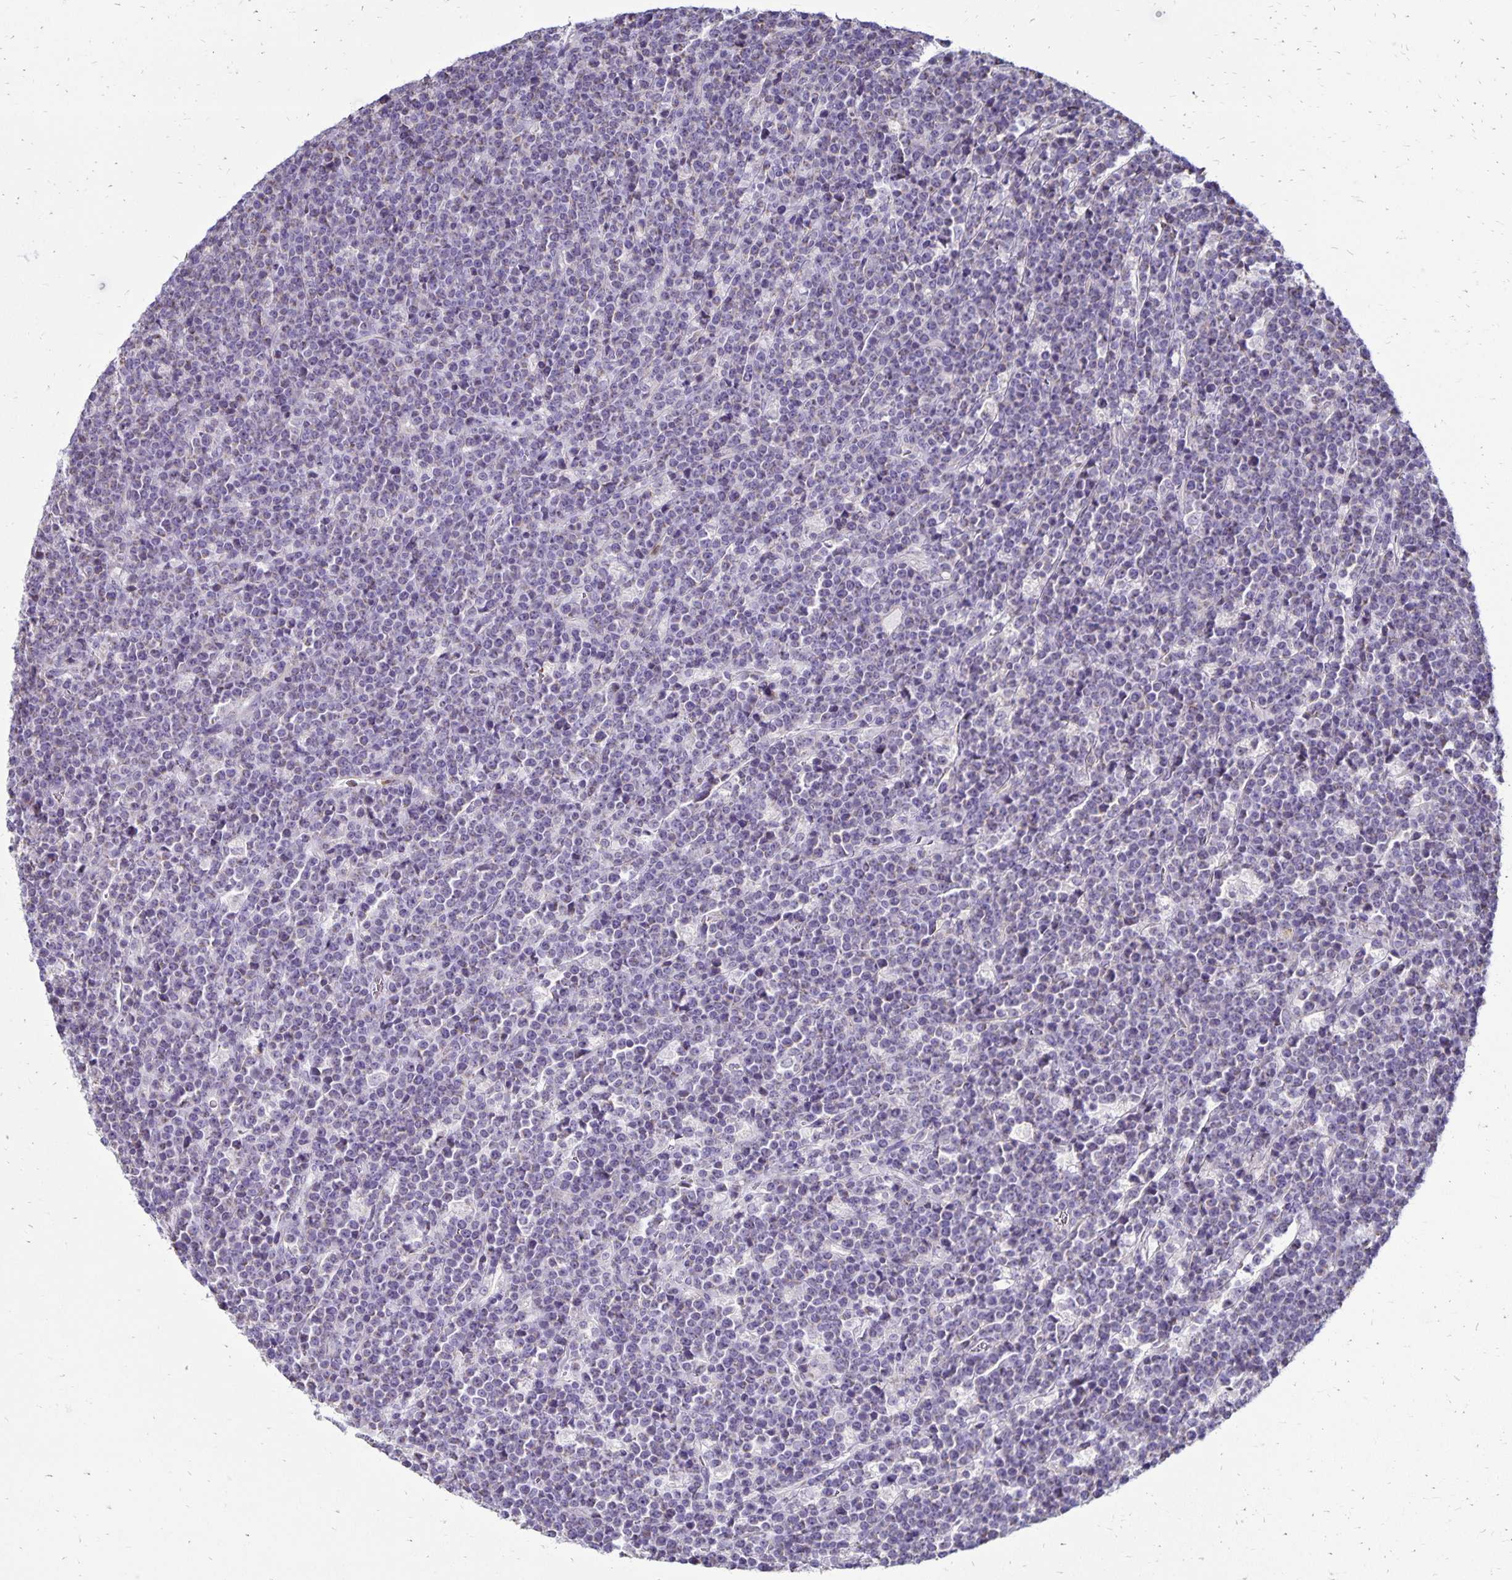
{"staining": {"intensity": "negative", "quantity": "none", "location": "none"}, "tissue": "lymphoma", "cell_type": "Tumor cells", "image_type": "cancer", "snomed": [{"axis": "morphology", "description": "Malignant lymphoma, non-Hodgkin's type, High grade"}, {"axis": "topography", "description": "Ovary"}], "caption": "The photomicrograph demonstrates no significant staining in tumor cells of lymphoma.", "gene": "FN3K", "patient": {"sex": "female", "age": 56}}